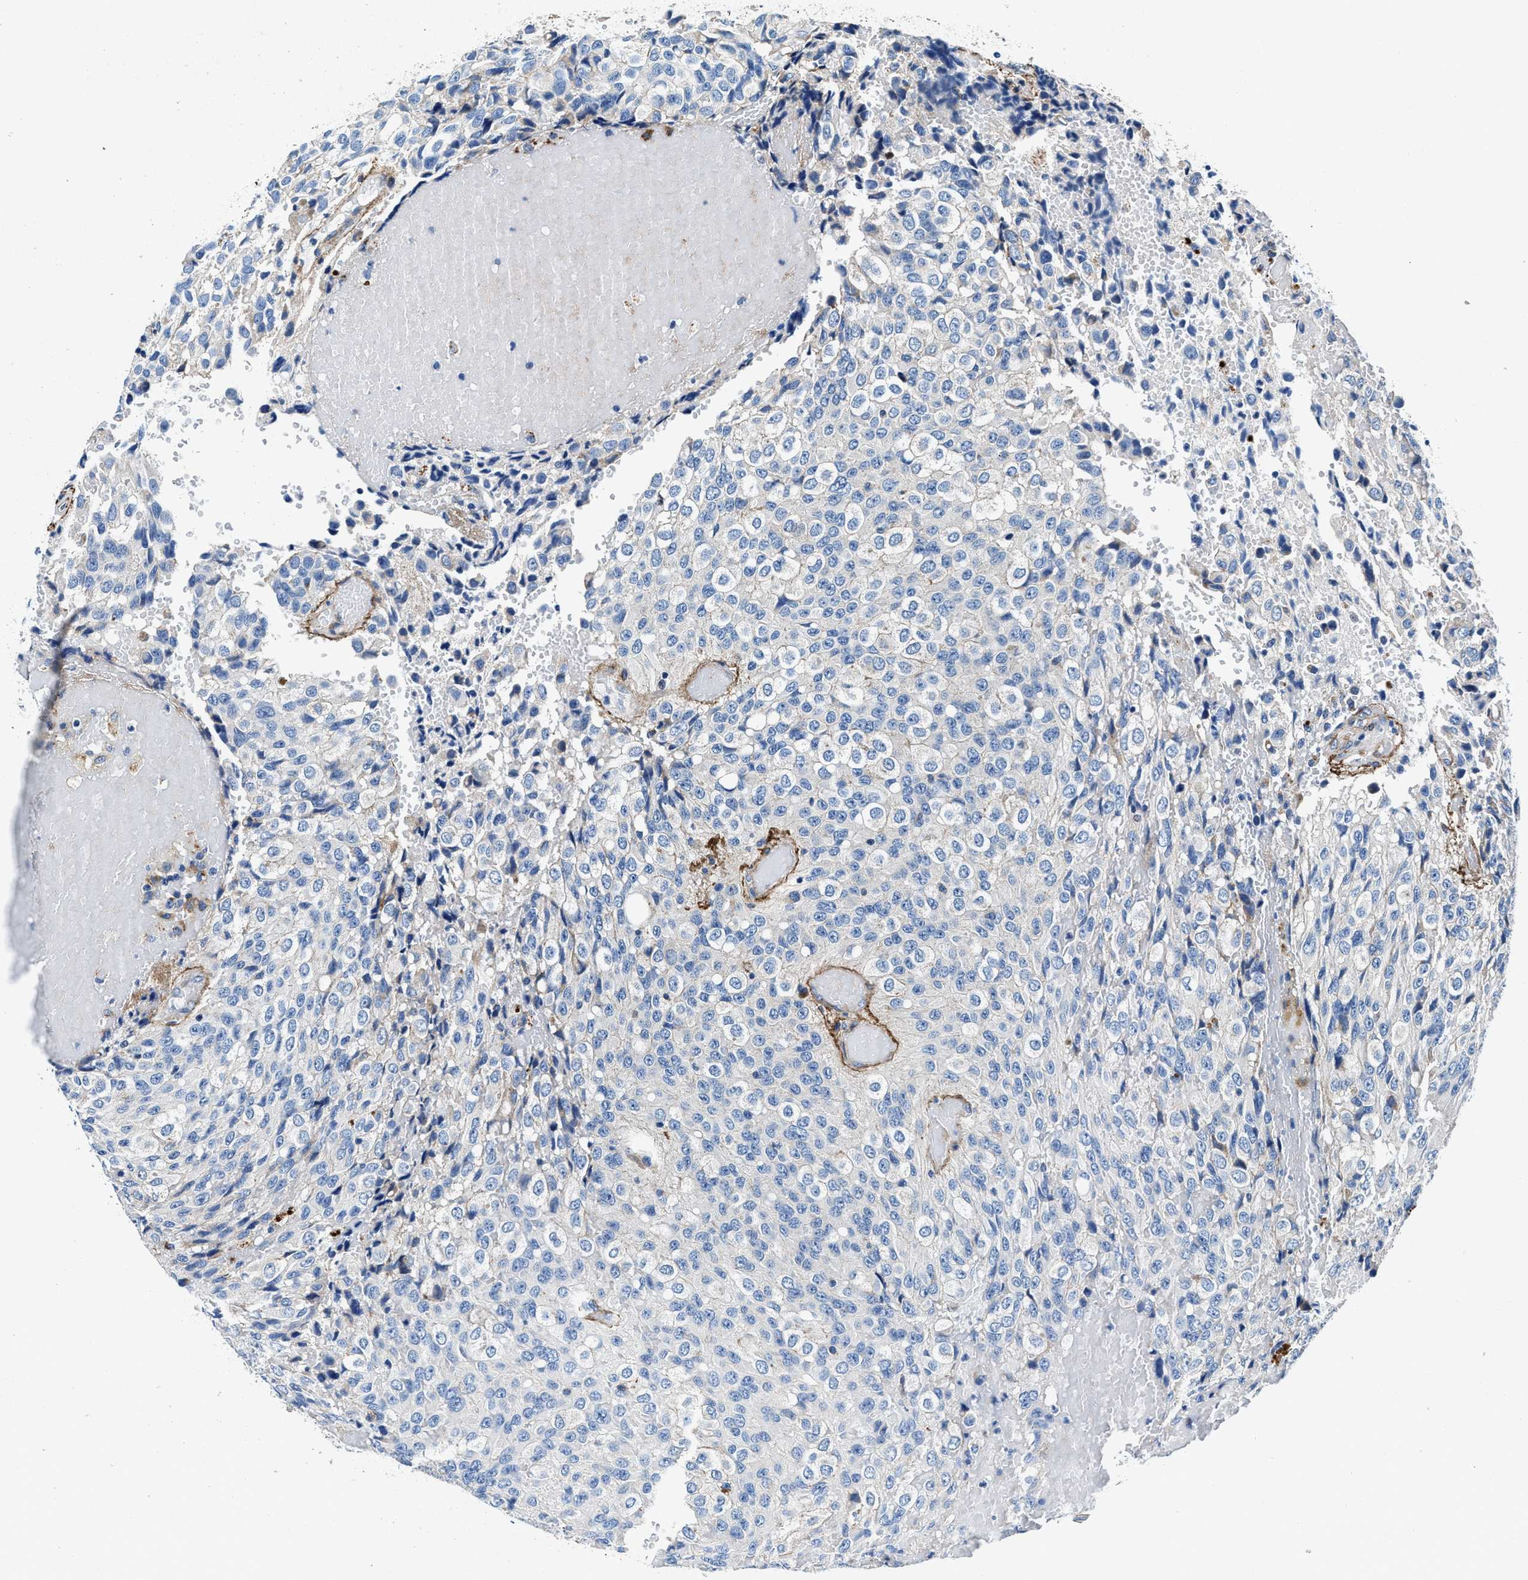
{"staining": {"intensity": "negative", "quantity": "none", "location": "none"}, "tissue": "glioma", "cell_type": "Tumor cells", "image_type": "cancer", "snomed": [{"axis": "morphology", "description": "Glioma, malignant, High grade"}, {"axis": "topography", "description": "Brain"}], "caption": "Immunohistochemistry (IHC) of human high-grade glioma (malignant) shows no expression in tumor cells.", "gene": "DAG1", "patient": {"sex": "male", "age": 32}}